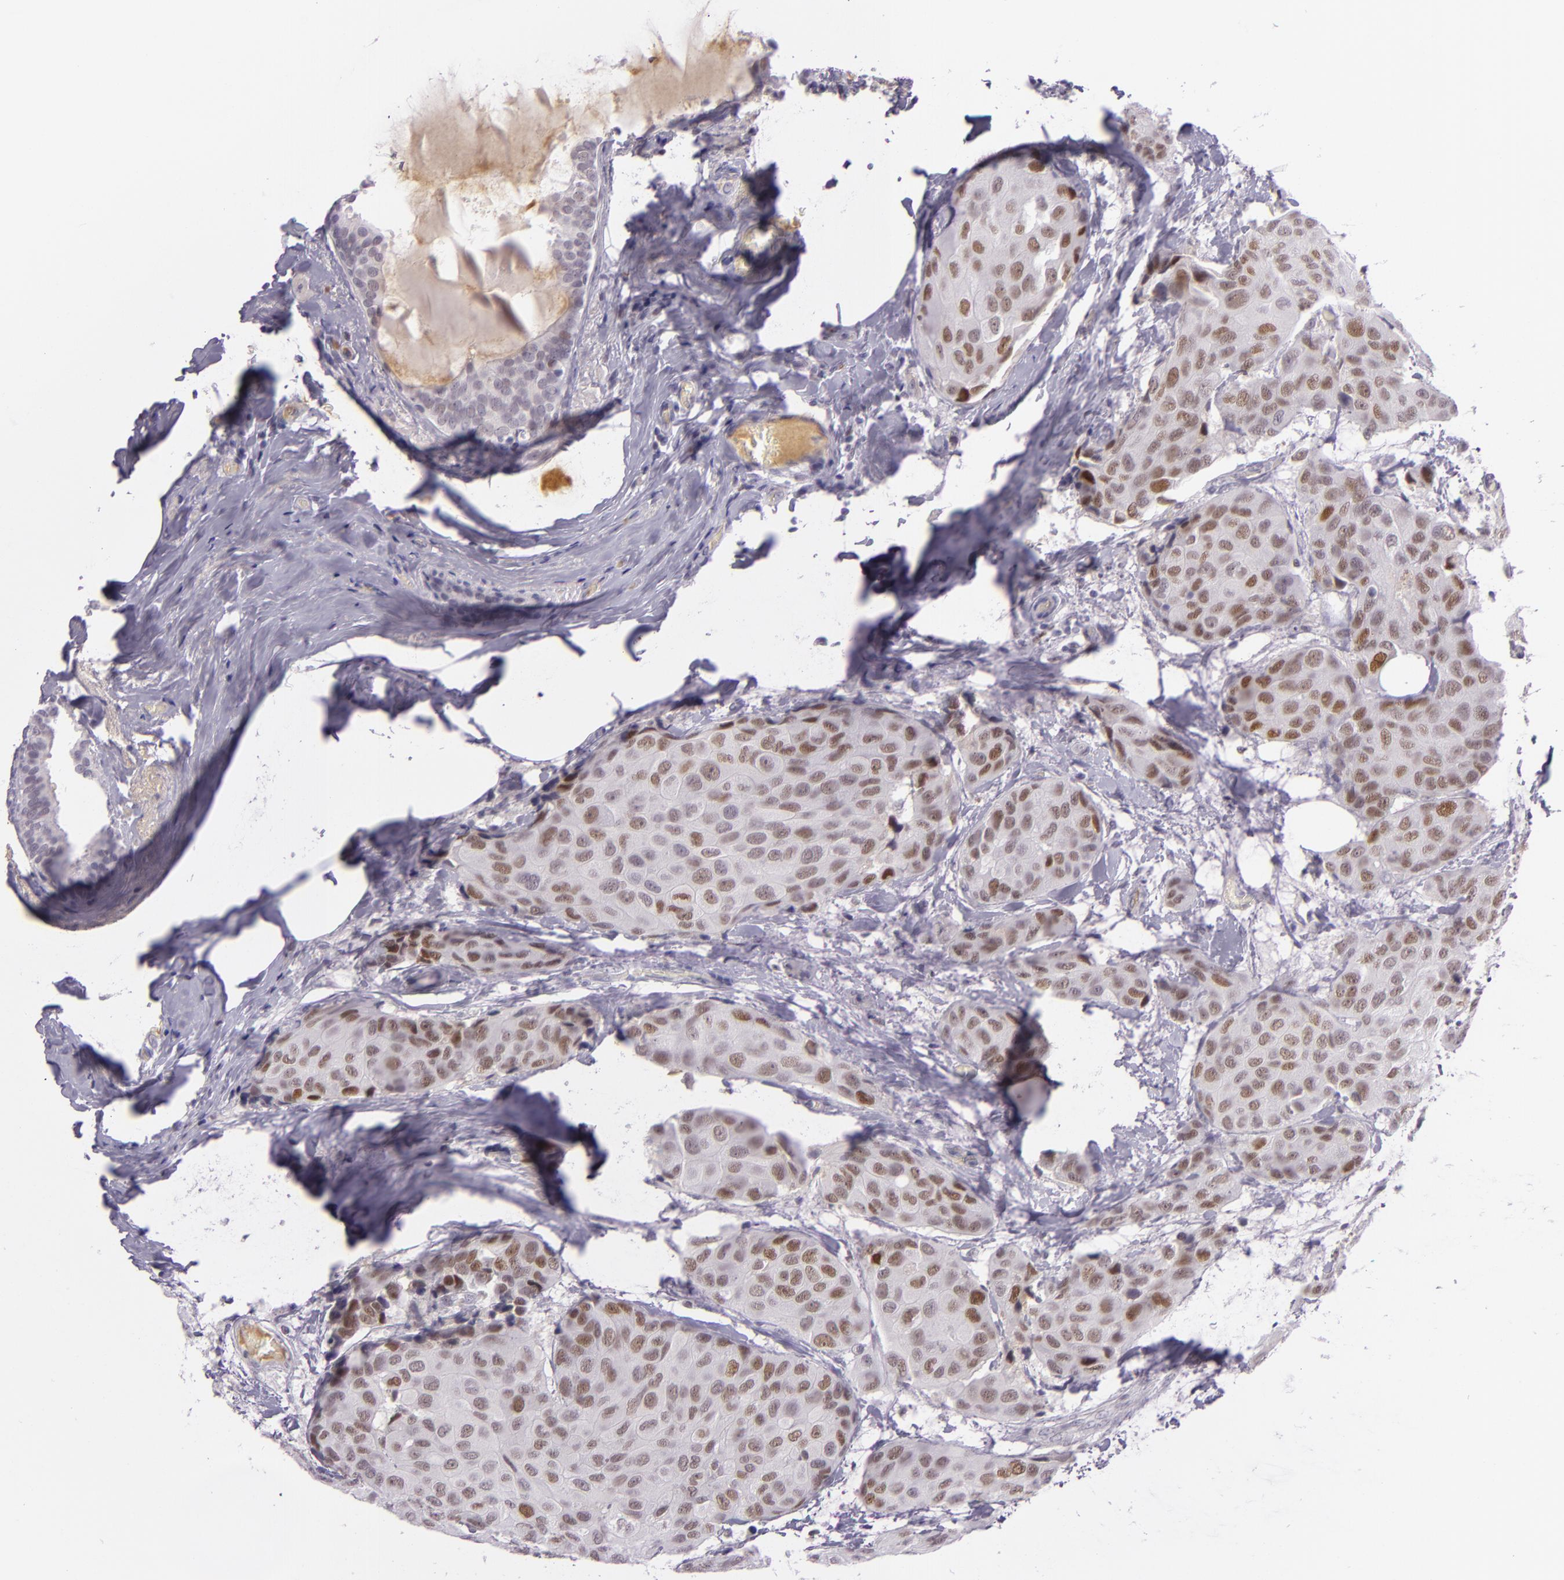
{"staining": {"intensity": "moderate", "quantity": "25%-75%", "location": "nuclear"}, "tissue": "breast cancer", "cell_type": "Tumor cells", "image_type": "cancer", "snomed": [{"axis": "morphology", "description": "Duct carcinoma"}, {"axis": "topography", "description": "Breast"}], "caption": "Breast cancer (intraductal carcinoma) stained for a protein (brown) displays moderate nuclear positive expression in about 25%-75% of tumor cells.", "gene": "CHEK2", "patient": {"sex": "female", "age": 68}}